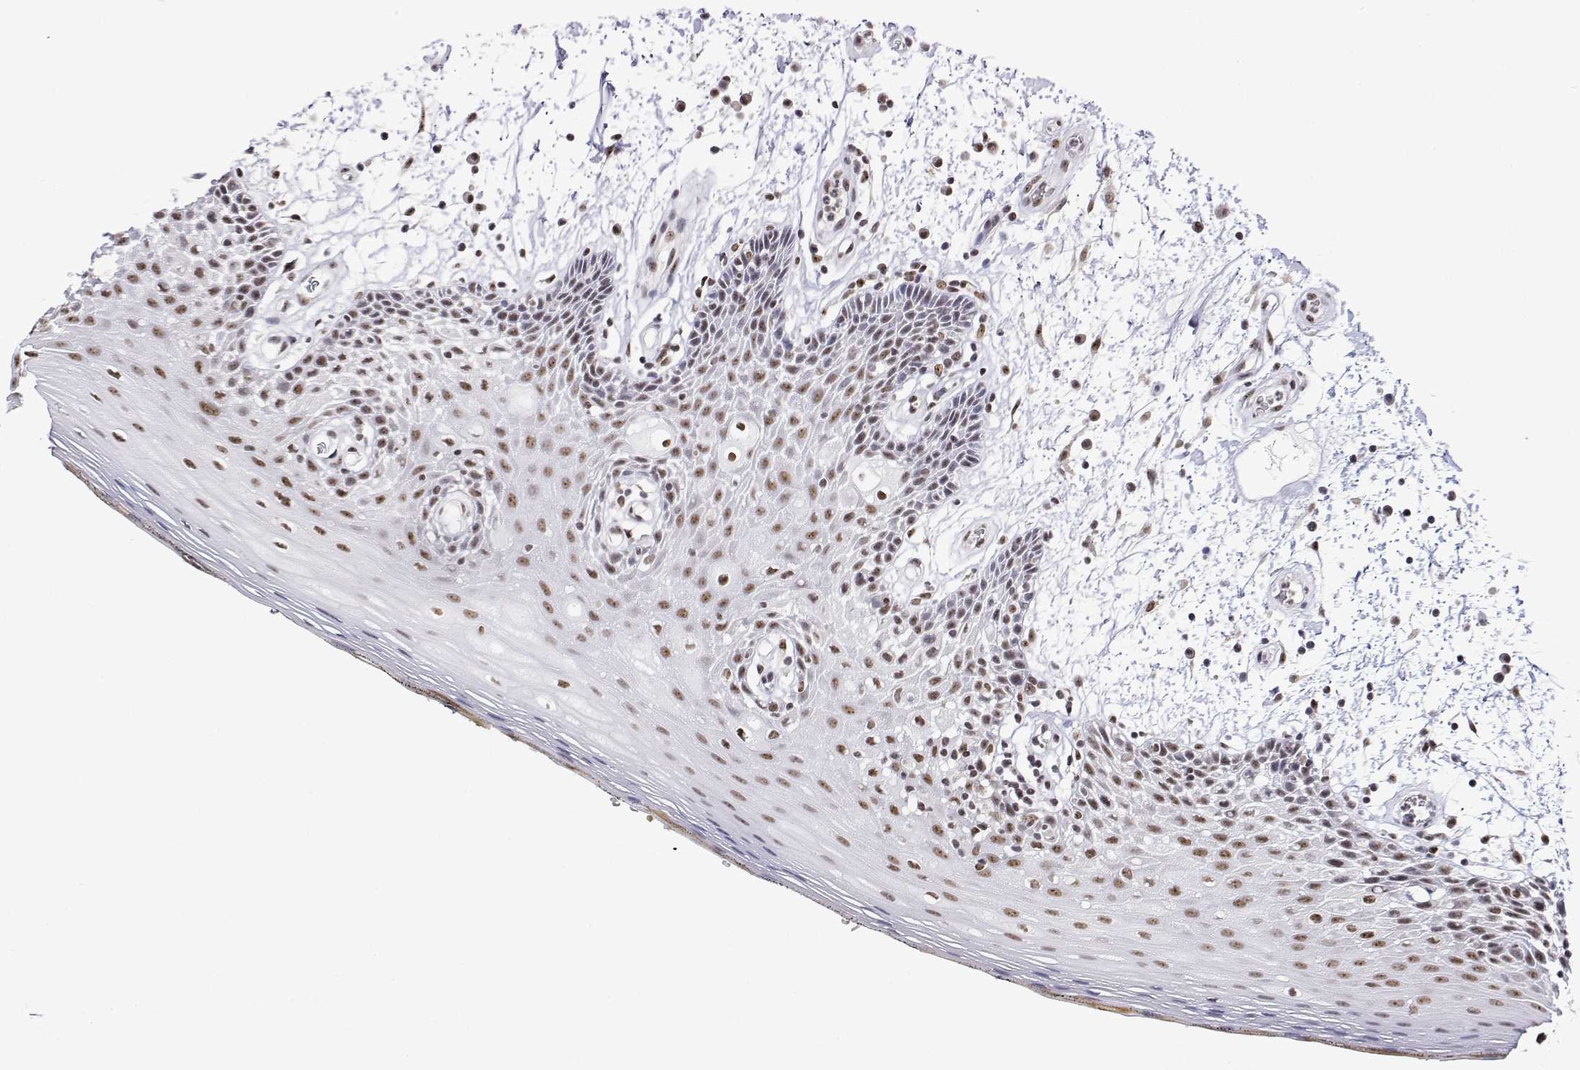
{"staining": {"intensity": "moderate", "quantity": "25%-75%", "location": "nuclear"}, "tissue": "oral mucosa", "cell_type": "Squamous epithelial cells", "image_type": "normal", "snomed": [{"axis": "morphology", "description": "Normal tissue, NOS"}, {"axis": "morphology", "description": "Squamous cell carcinoma, NOS"}, {"axis": "topography", "description": "Oral tissue"}, {"axis": "topography", "description": "Head-Neck"}], "caption": "Immunohistochemistry (IHC) (DAB) staining of unremarkable oral mucosa exhibits moderate nuclear protein positivity in approximately 25%-75% of squamous epithelial cells.", "gene": "ADAR", "patient": {"sex": "male", "age": 52}}